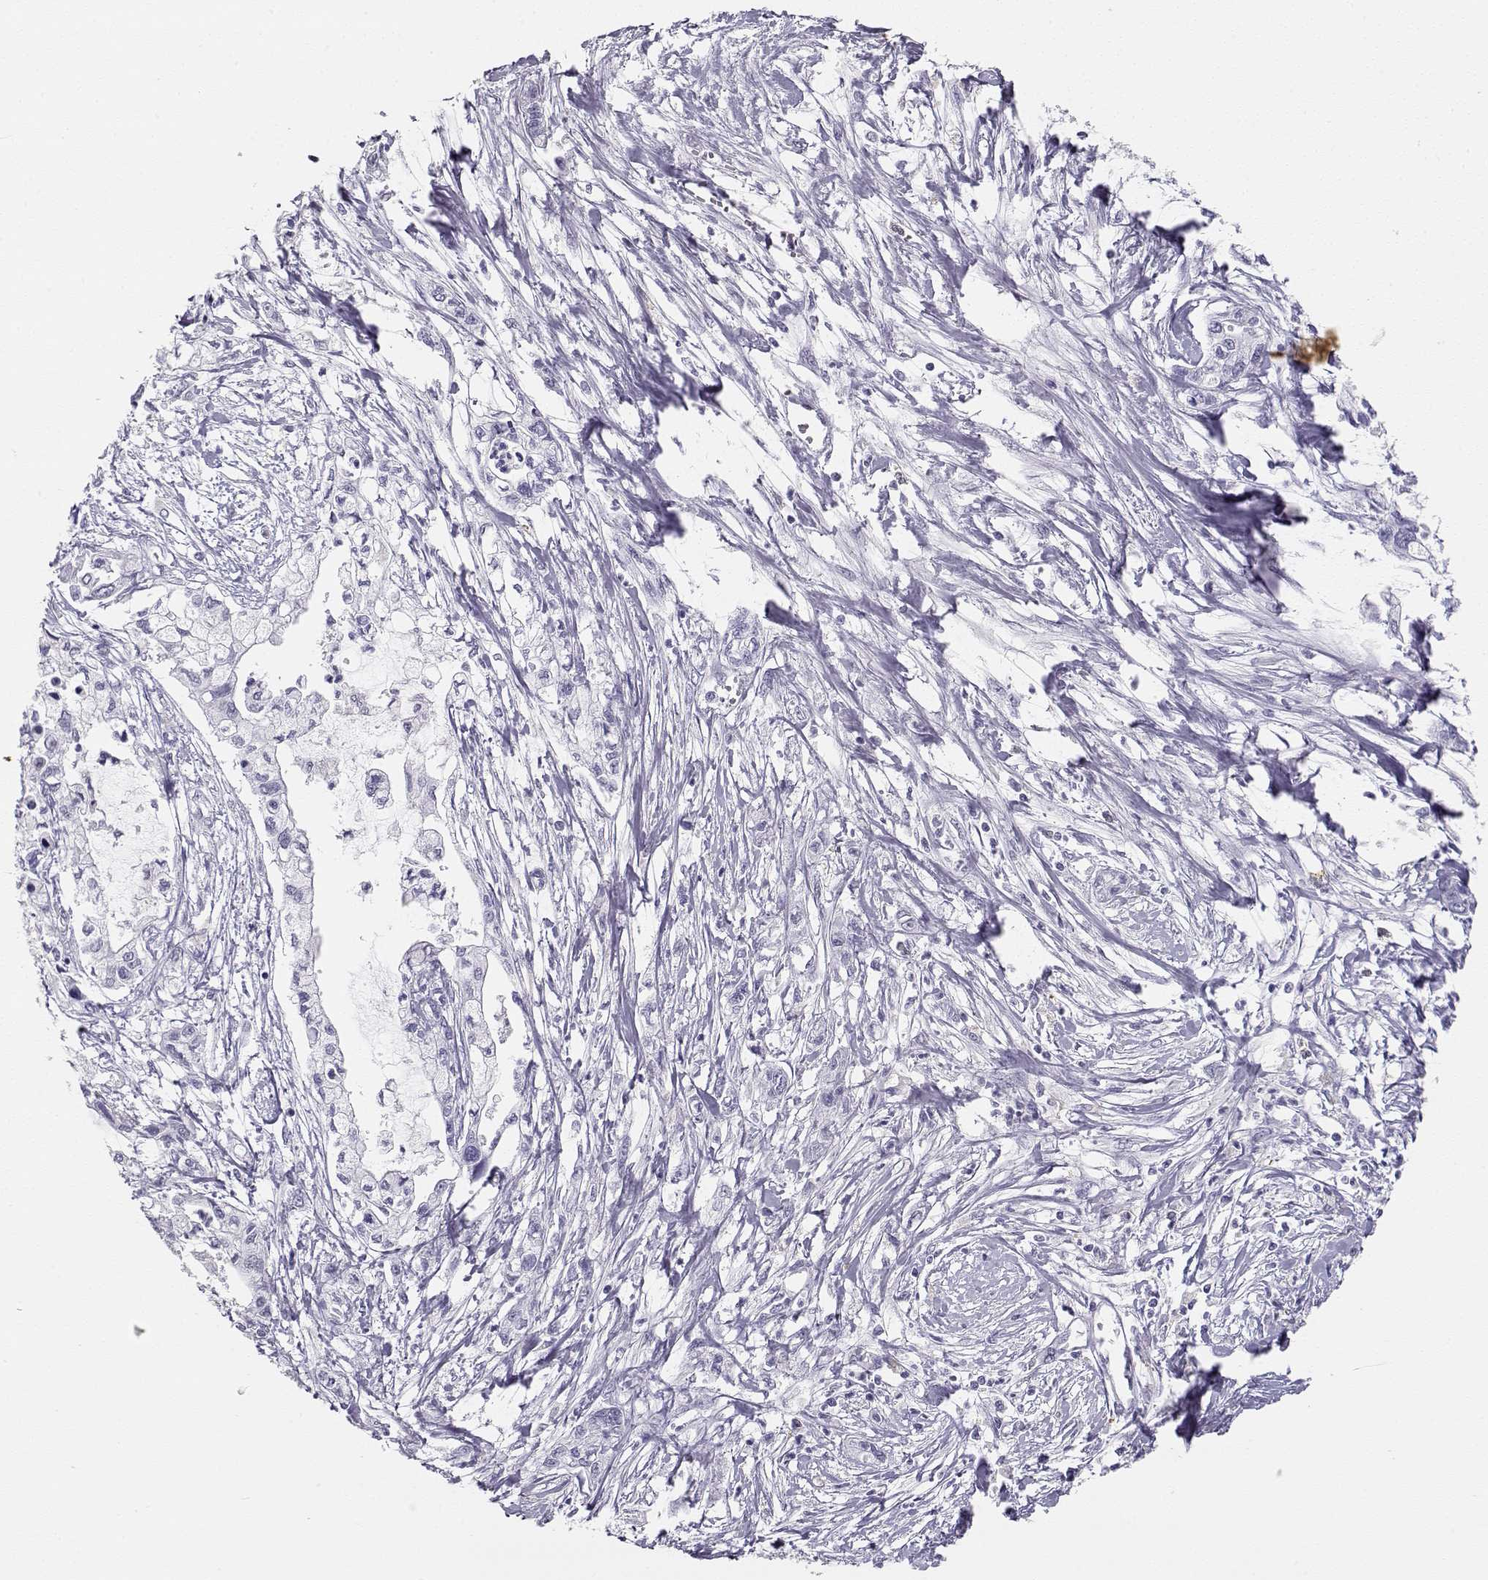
{"staining": {"intensity": "negative", "quantity": "none", "location": "none"}, "tissue": "pancreatic cancer", "cell_type": "Tumor cells", "image_type": "cancer", "snomed": [{"axis": "morphology", "description": "Adenocarcinoma, NOS"}, {"axis": "topography", "description": "Pancreas"}], "caption": "IHC photomicrograph of neoplastic tissue: pancreatic adenocarcinoma stained with DAB (3,3'-diaminobenzidine) reveals no significant protein staining in tumor cells.", "gene": "NUTM1", "patient": {"sex": "male", "age": 54}}